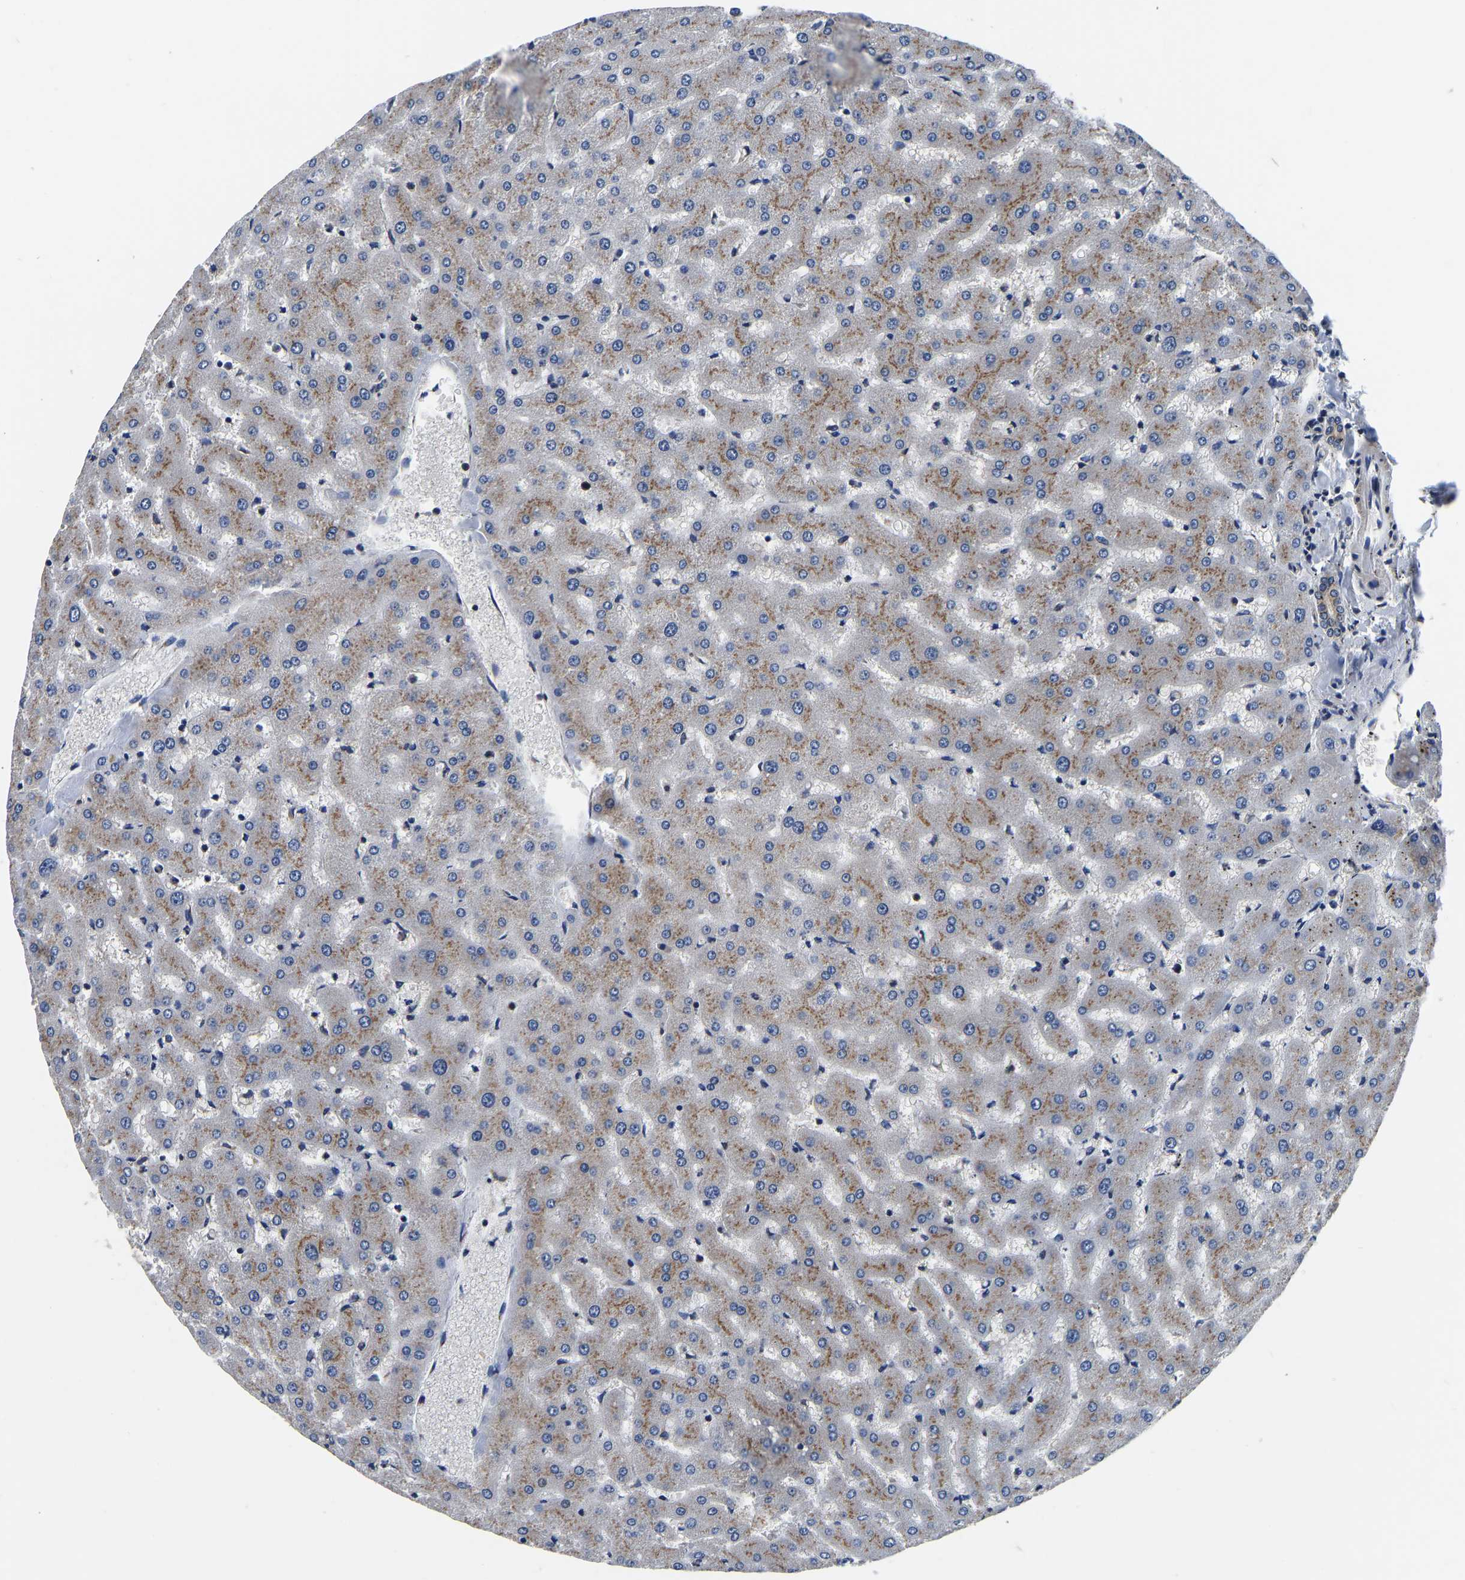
{"staining": {"intensity": "moderate", "quantity": "25%-75%", "location": "cytoplasmic/membranous"}, "tissue": "liver", "cell_type": "Cholangiocytes", "image_type": "normal", "snomed": [{"axis": "morphology", "description": "Normal tissue, NOS"}, {"axis": "topography", "description": "Liver"}], "caption": "Immunohistochemical staining of unremarkable human liver shows medium levels of moderate cytoplasmic/membranous staining in approximately 25%-75% of cholangiocytes. (DAB (3,3'-diaminobenzidine) = brown stain, brightfield microscopy at high magnification).", "gene": "RABAC1", "patient": {"sex": "female", "age": 63}}